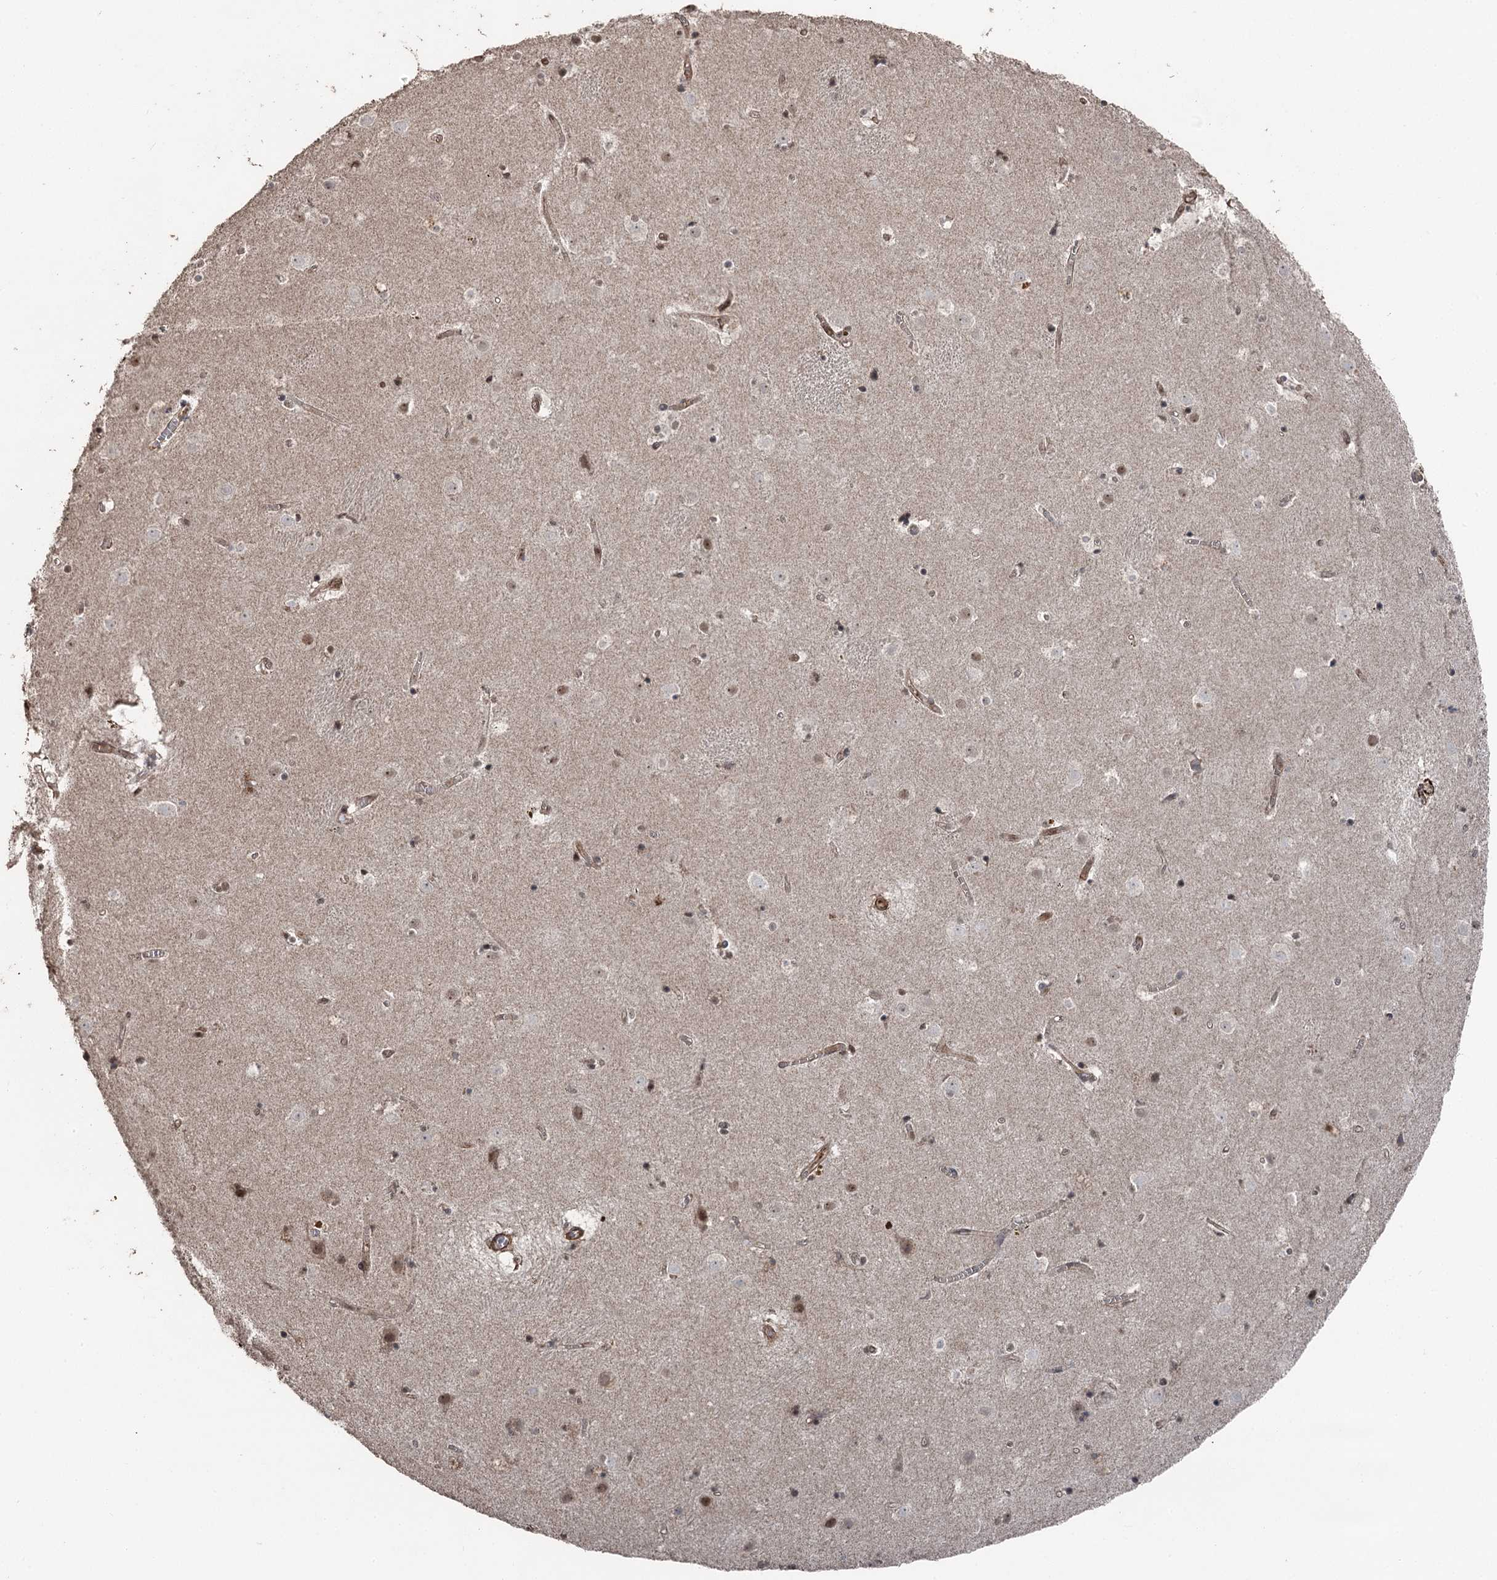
{"staining": {"intensity": "moderate", "quantity": "<25%", "location": "nuclear"}, "tissue": "caudate", "cell_type": "Glial cells", "image_type": "normal", "snomed": [{"axis": "morphology", "description": "Normal tissue, NOS"}, {"axis": "topography", "description": "Lateral ventricle wall"}], "caption": "Approximately <25% of glial cells in normal human caudate show moderate nuclear protein expression as visualized by brown immunohistochemical staining.", "gene": "CCDC82", "patient": {"sex": "male", "age": 70}}